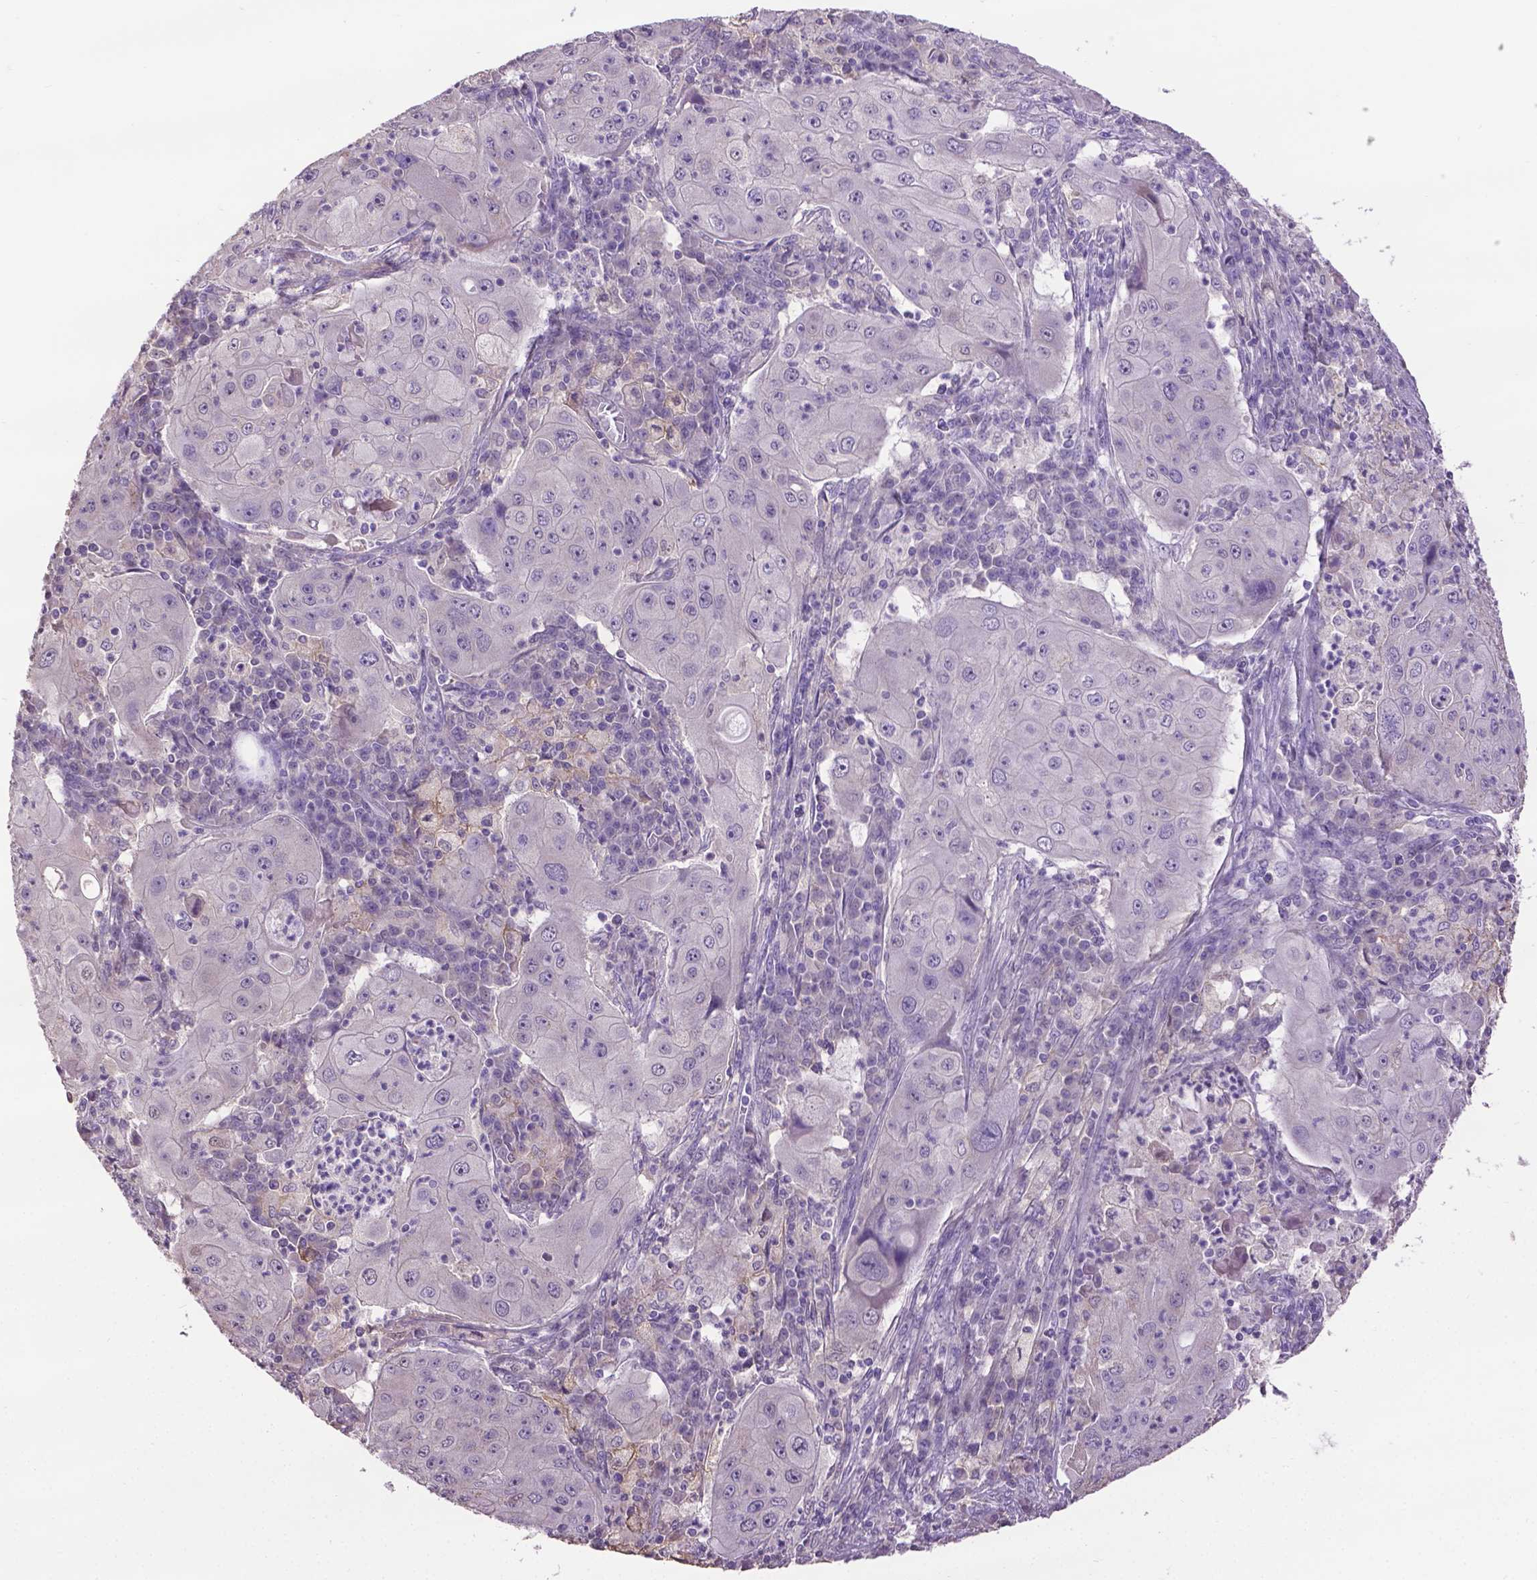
{"staining": {"intensity": "negative", "quantity": "none", "location": "none"}, "tissue": "lung cancer", "cell_type": "Tumor cells", "image_type": "cancer", "snomed": [{"axis": "morphology", "description": "Squamous cell carcinoma, NOS"}, {"axis": "topography", "description": "Lung"}], "caption": "An immunohistochemistry photomicrograph of lung squamous cell carcinoma is shown. There is no staining in tumor cells of lung squamous cell carcinoma.", "gene": "CPM", "patient": {"sex": "female", "age": 59}}